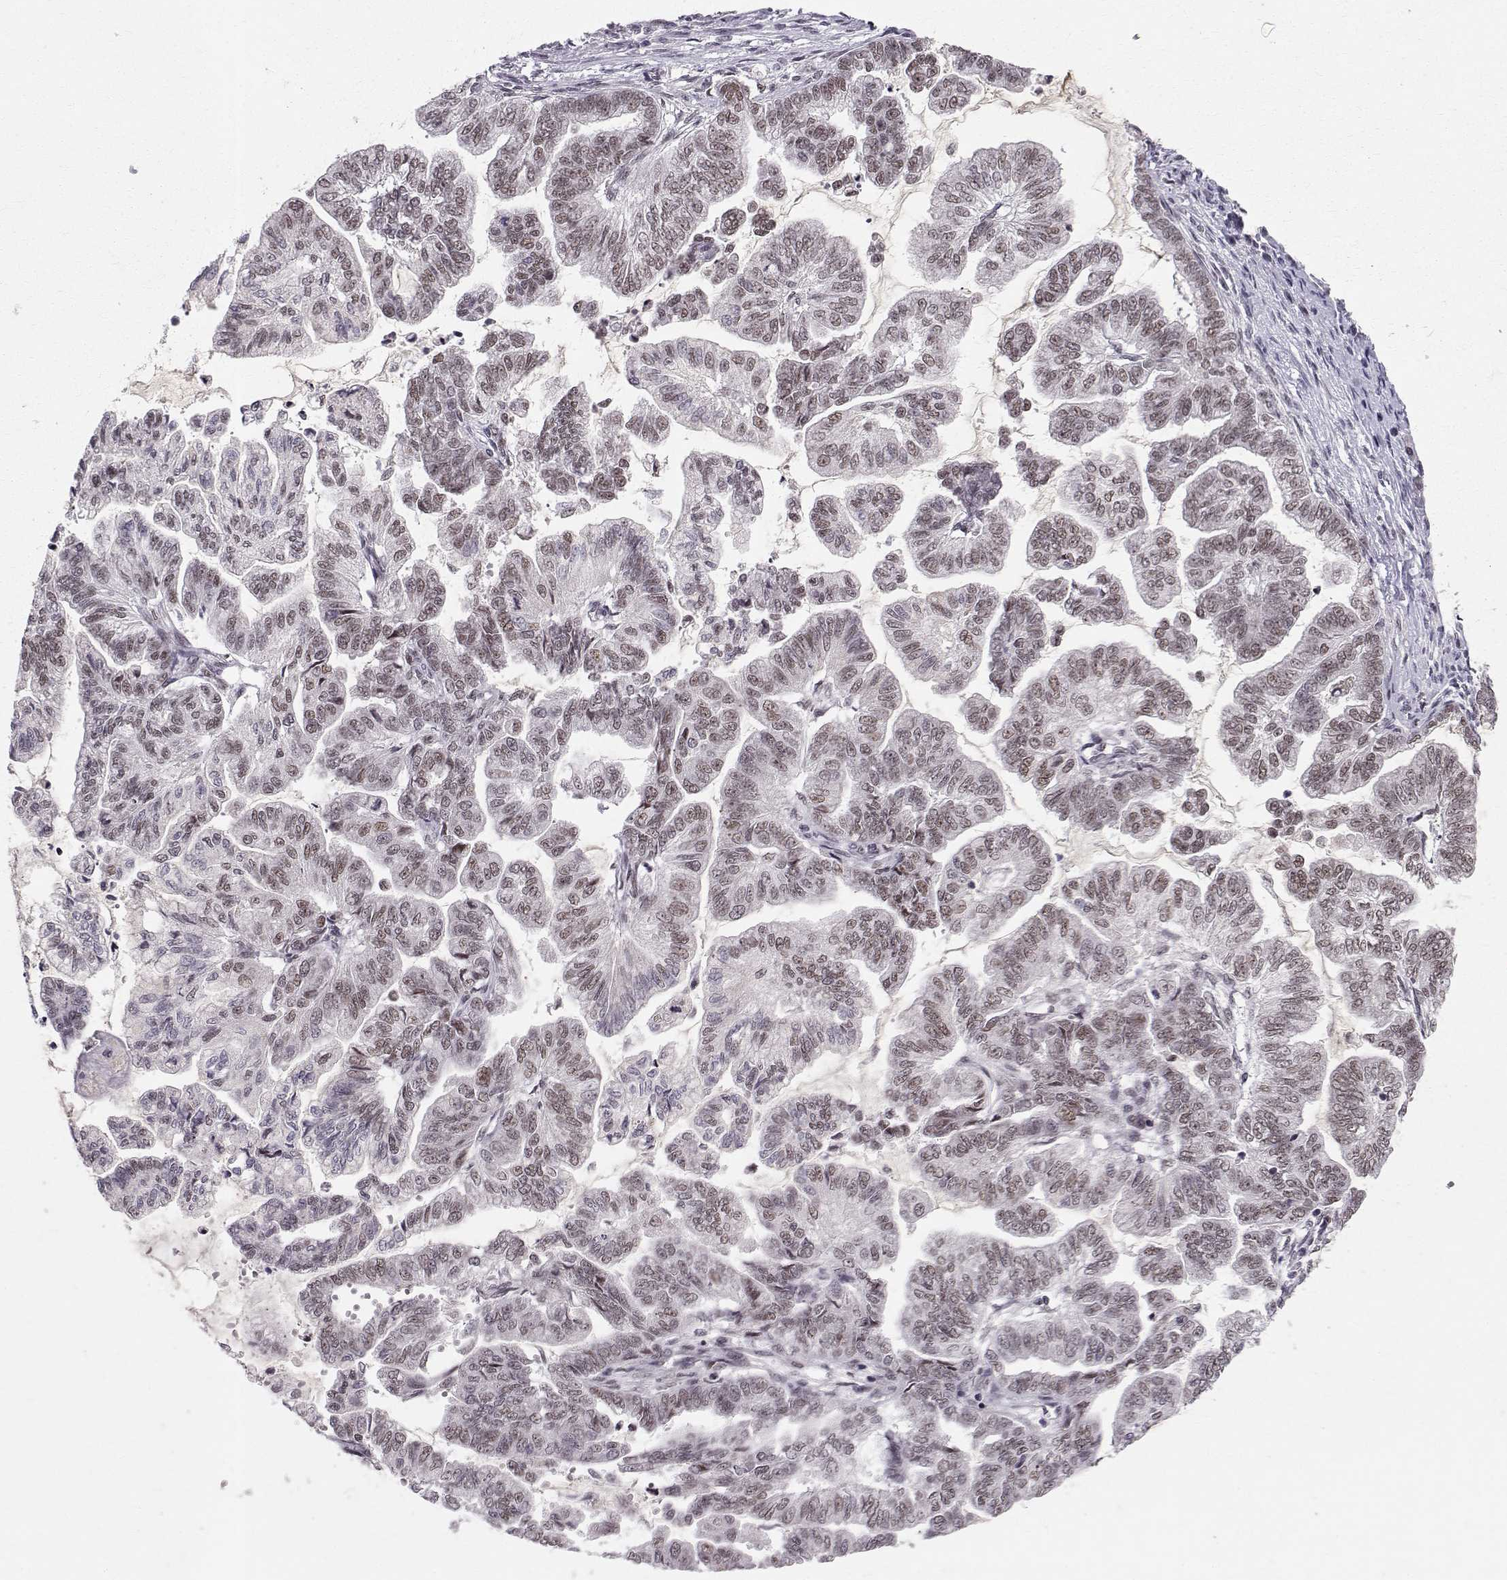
{"staining": {"intensity": "moderate", "quantity": "<25%", "location": "nuclear"}, "tissue": "stomach cancer", "cell_type": "Tumor cells", "image_type": "cancer", "snomed": [{"axis": "morphology", "description": "Adenocarcinoma, NOS"}, {"axis": "topography", "description": "Stomach"}], "caption": "About <25% of tumor cells in stomach cancer (adenocarcinoma) reveal moderate nuclear protein positivity as visualized by brown immunohistochemical staining.", "gene": "RPP38", "patient": {"sex": "male", "age": 83}}